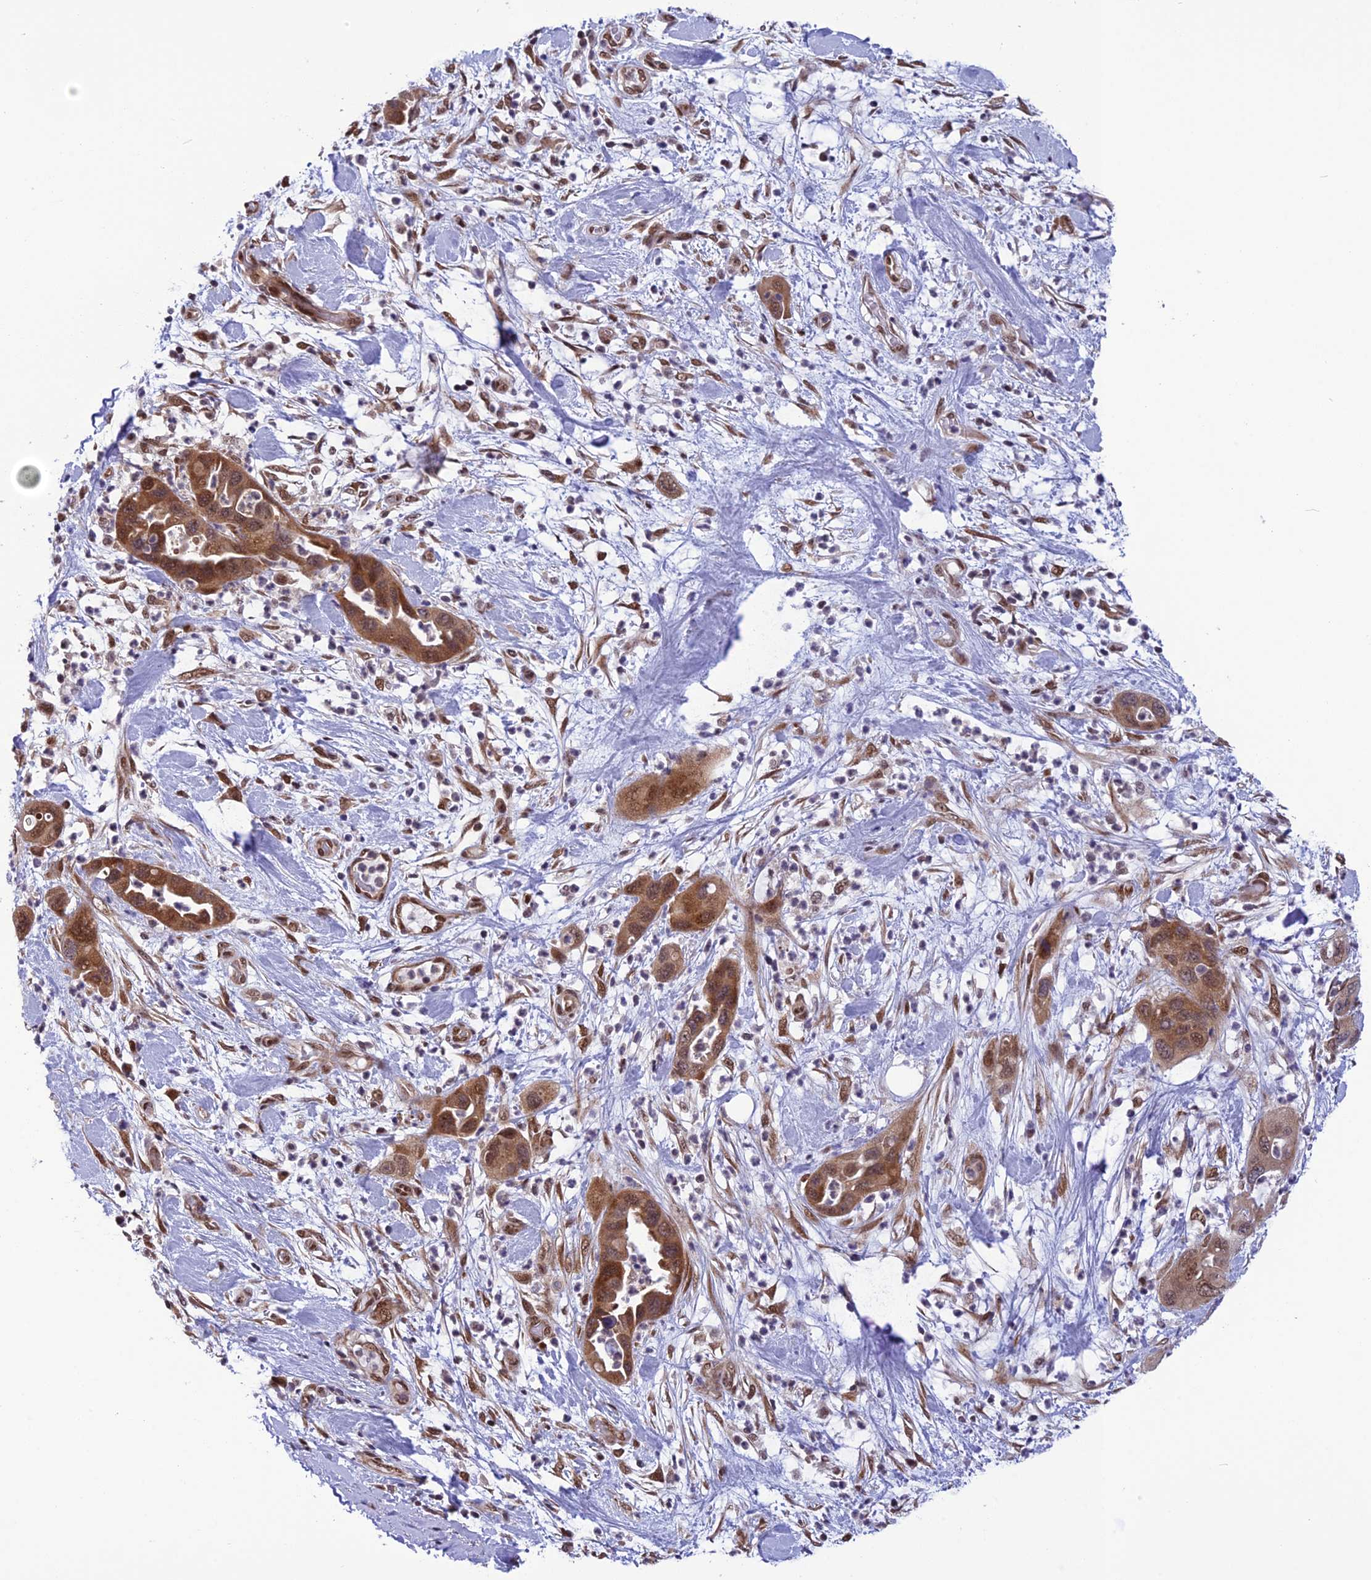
{"staining": {"intensity": "moderate", "quantity": ">75%", "location": "cytoplasmic/membranous,nuclear"}, "tissue": "pancreatic cancer", "cell_type": "Tumor cells", "image_type": "cancer", "snomed": [{"axis": "morphology", "description": "Adenocarcinoma, NOS"}, {"axis": "topography", "description": "Pancreas"}], "caption": "Pancreatic adenocarcinoma tissue exhibits moderate cytoplasmic/membranous and nuclear expression in about >75% of tumor cells", "gene": "RTRAF", "patient": {"sex": "female", "age": 71}}